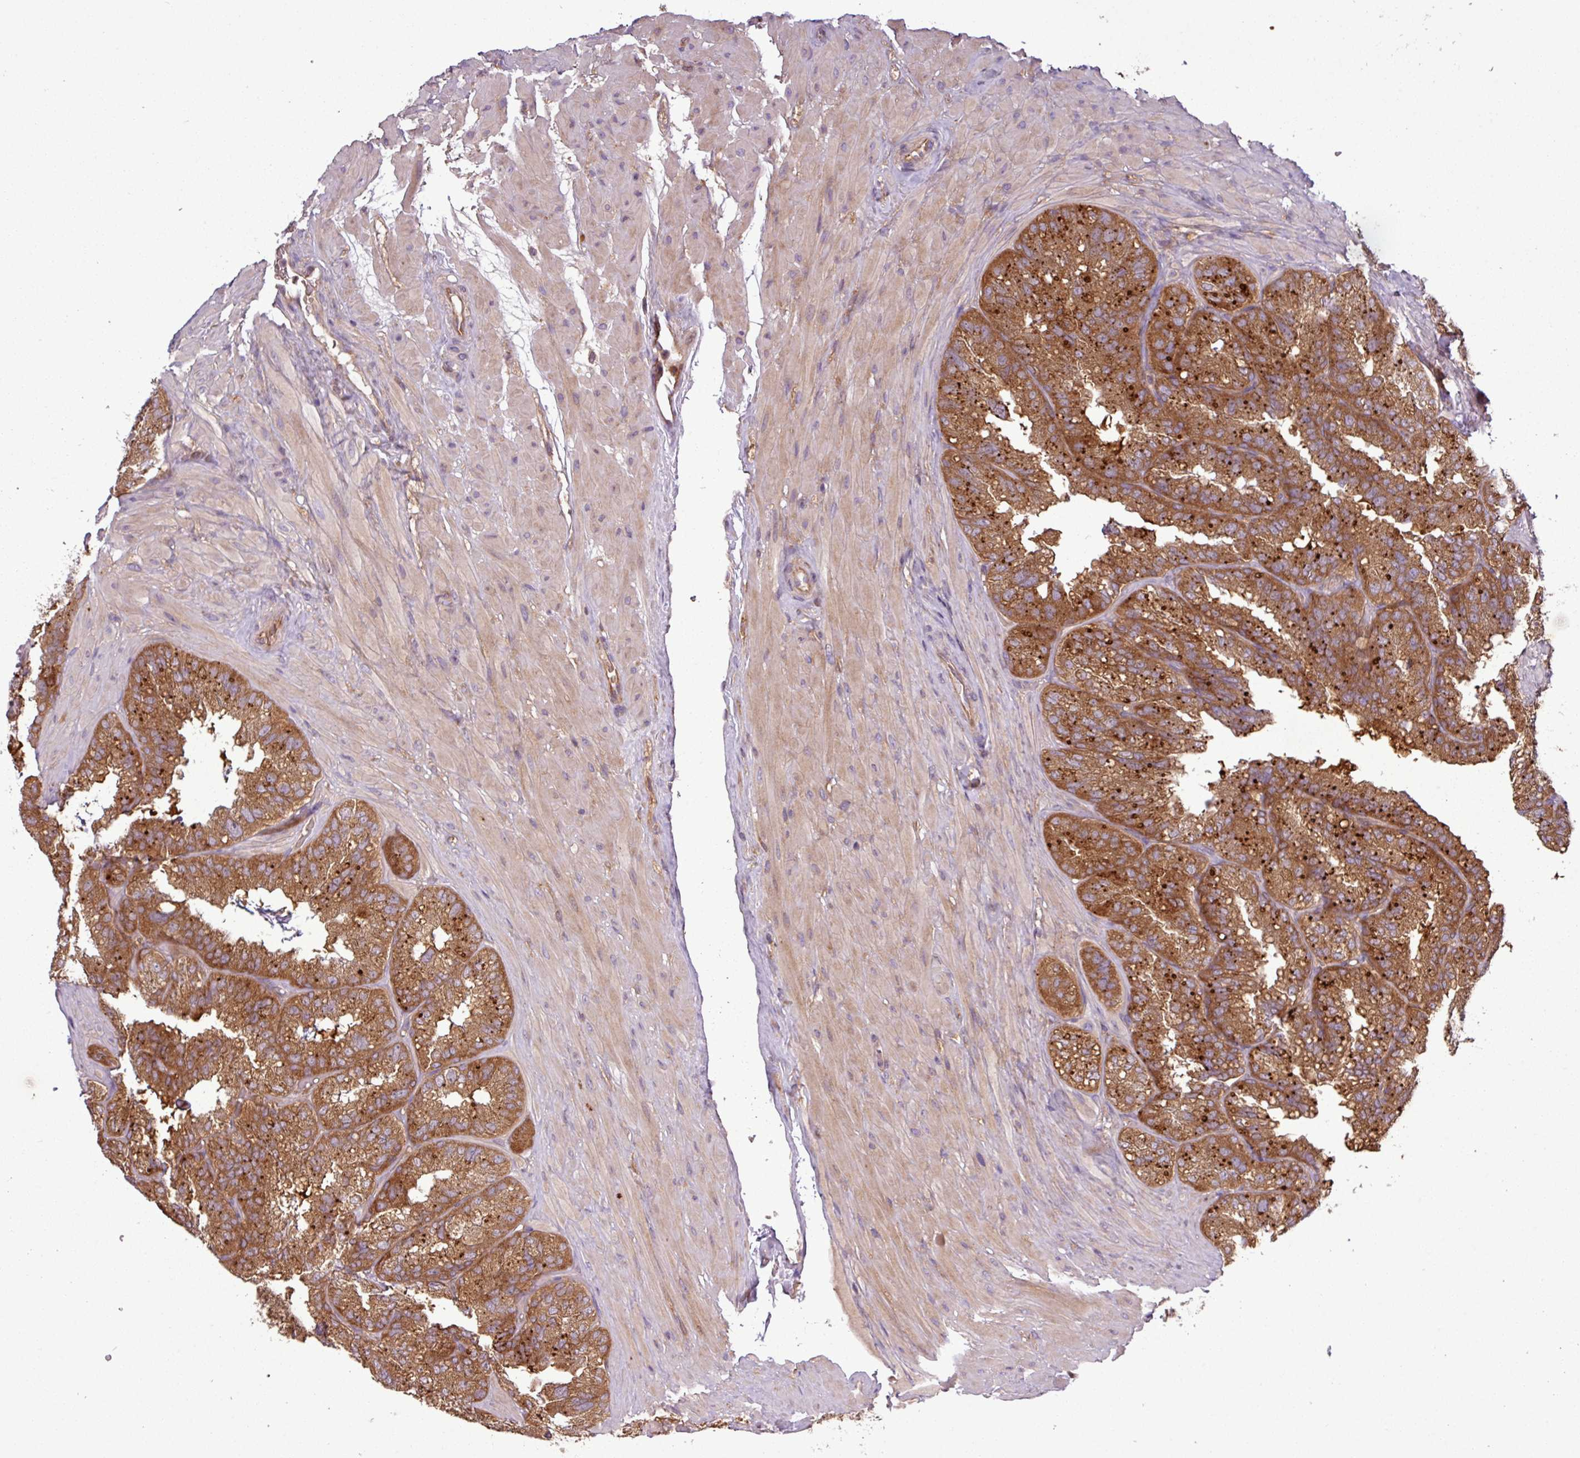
{"staining": {"intensity": "strong", "quantity": ">75%", "location": "cytoplasmic/membranous"}, "tissue": "seminal vesicle", "cell_type": "Glandular cells", "image_type": "normal", "snomed": [{"axis": "morphology", "description": "Normal tissue, NOS"}, {"axis": "topography", "description": "Seminal veicle"}], "caption": "Protein expression analysis of unremarkable seminal vesicle demonstrates strong cytoplasmic/membranous expression in approximately >75% of glandular cells.", "gene": "SIRPB2", "patient": {"sex": "male", "age": 58}}